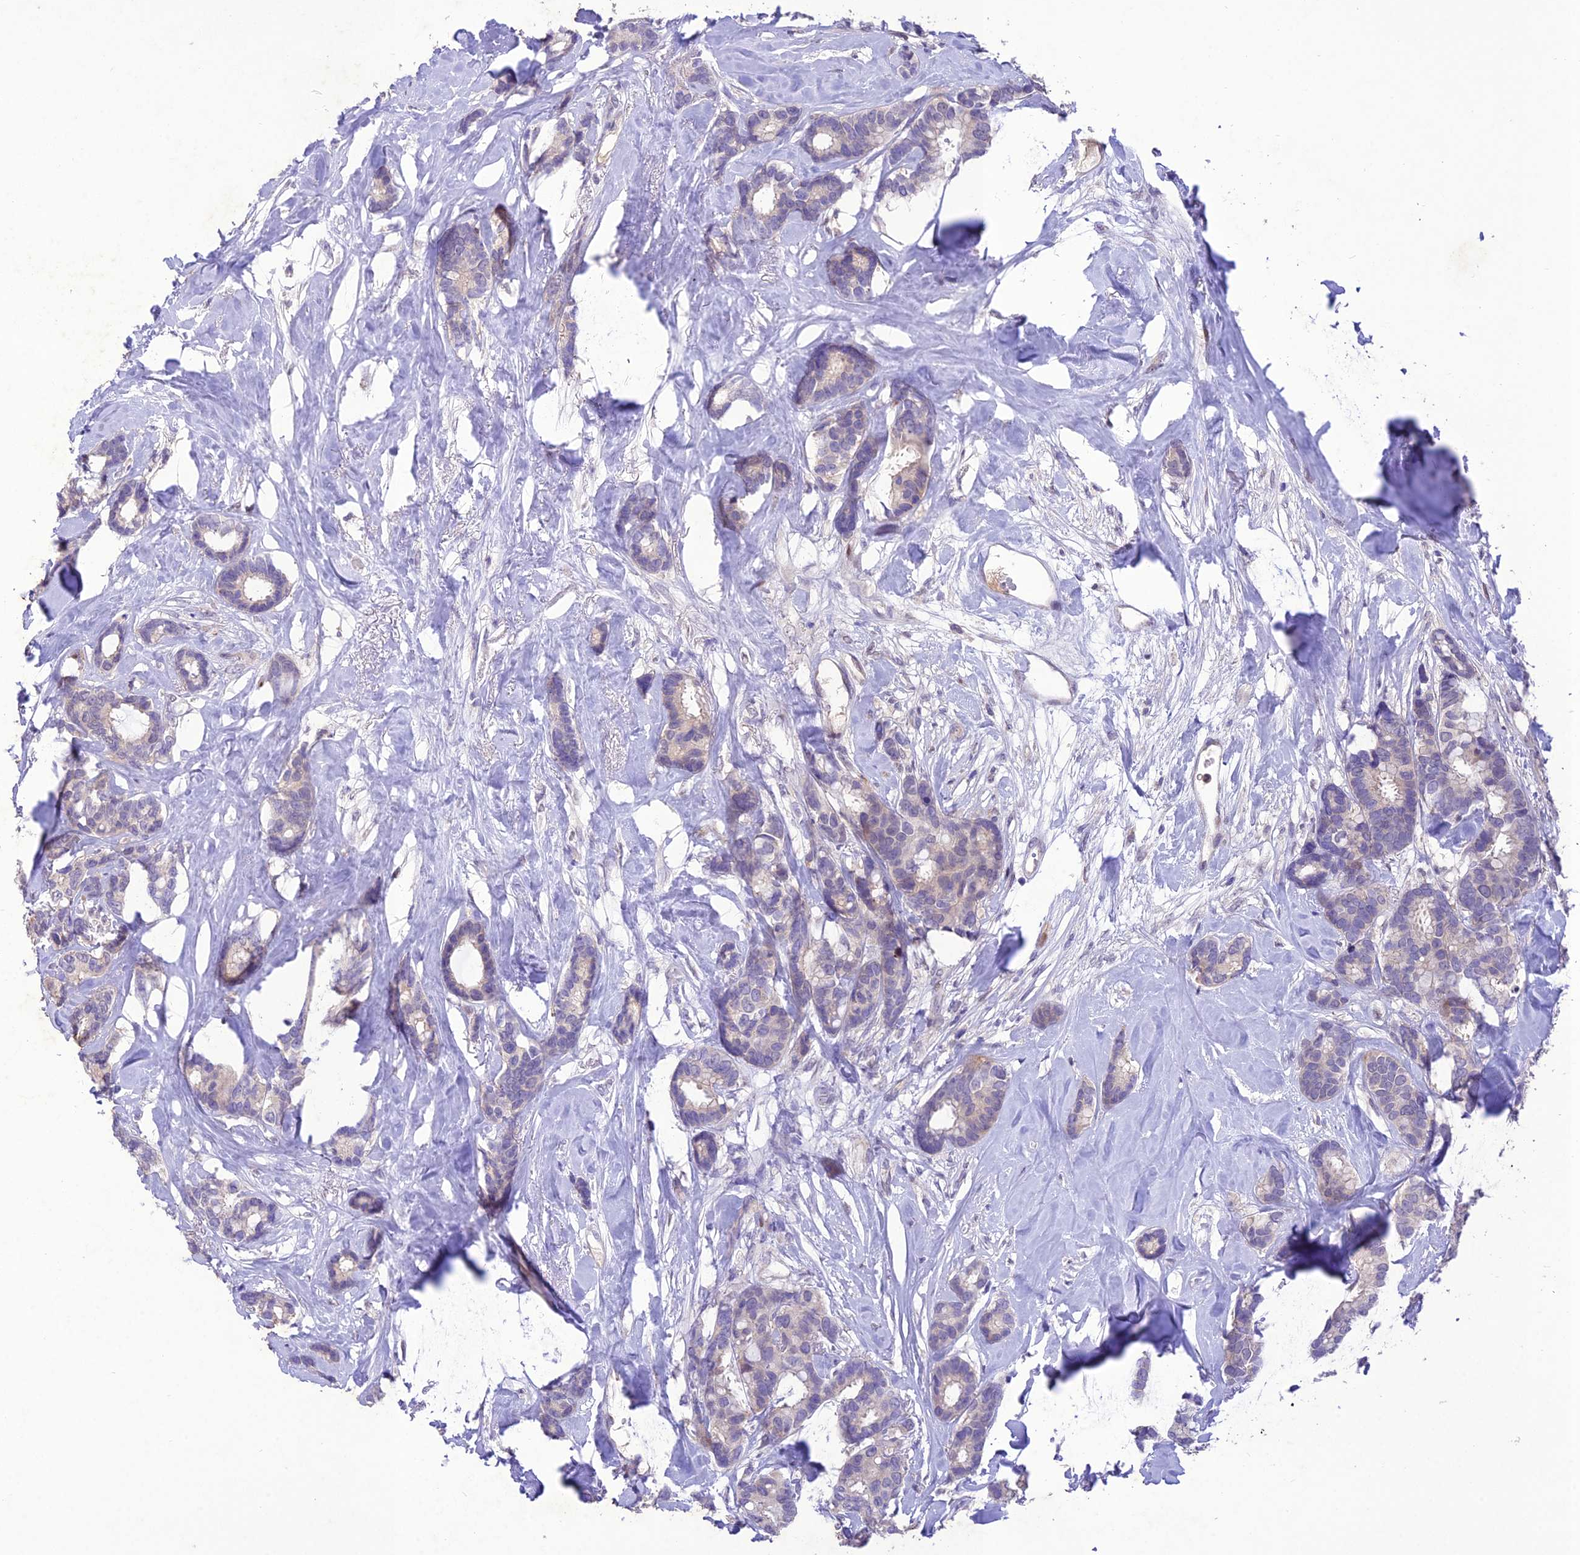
{"staining": {"intensity": "negative", "quantity": "none", "location": "none"}, "tissue": "breast cancer", "cell_type": "Tumor cells", "image_type": "cancer", "snomed": [{"axis": "morphology", "description": "Duct carcinoma"}, {"axis": "topography", "description": "Breast"}], "caption": "Immunohistochemistry (IHC) micrograph of neoplastic tissue: human breast intraductal carcinoma stained with DAB reveals no significant protein expression in tumor cells.", "gene": "ANKRD52", "patient": {"sex": "female", "age": 87}}